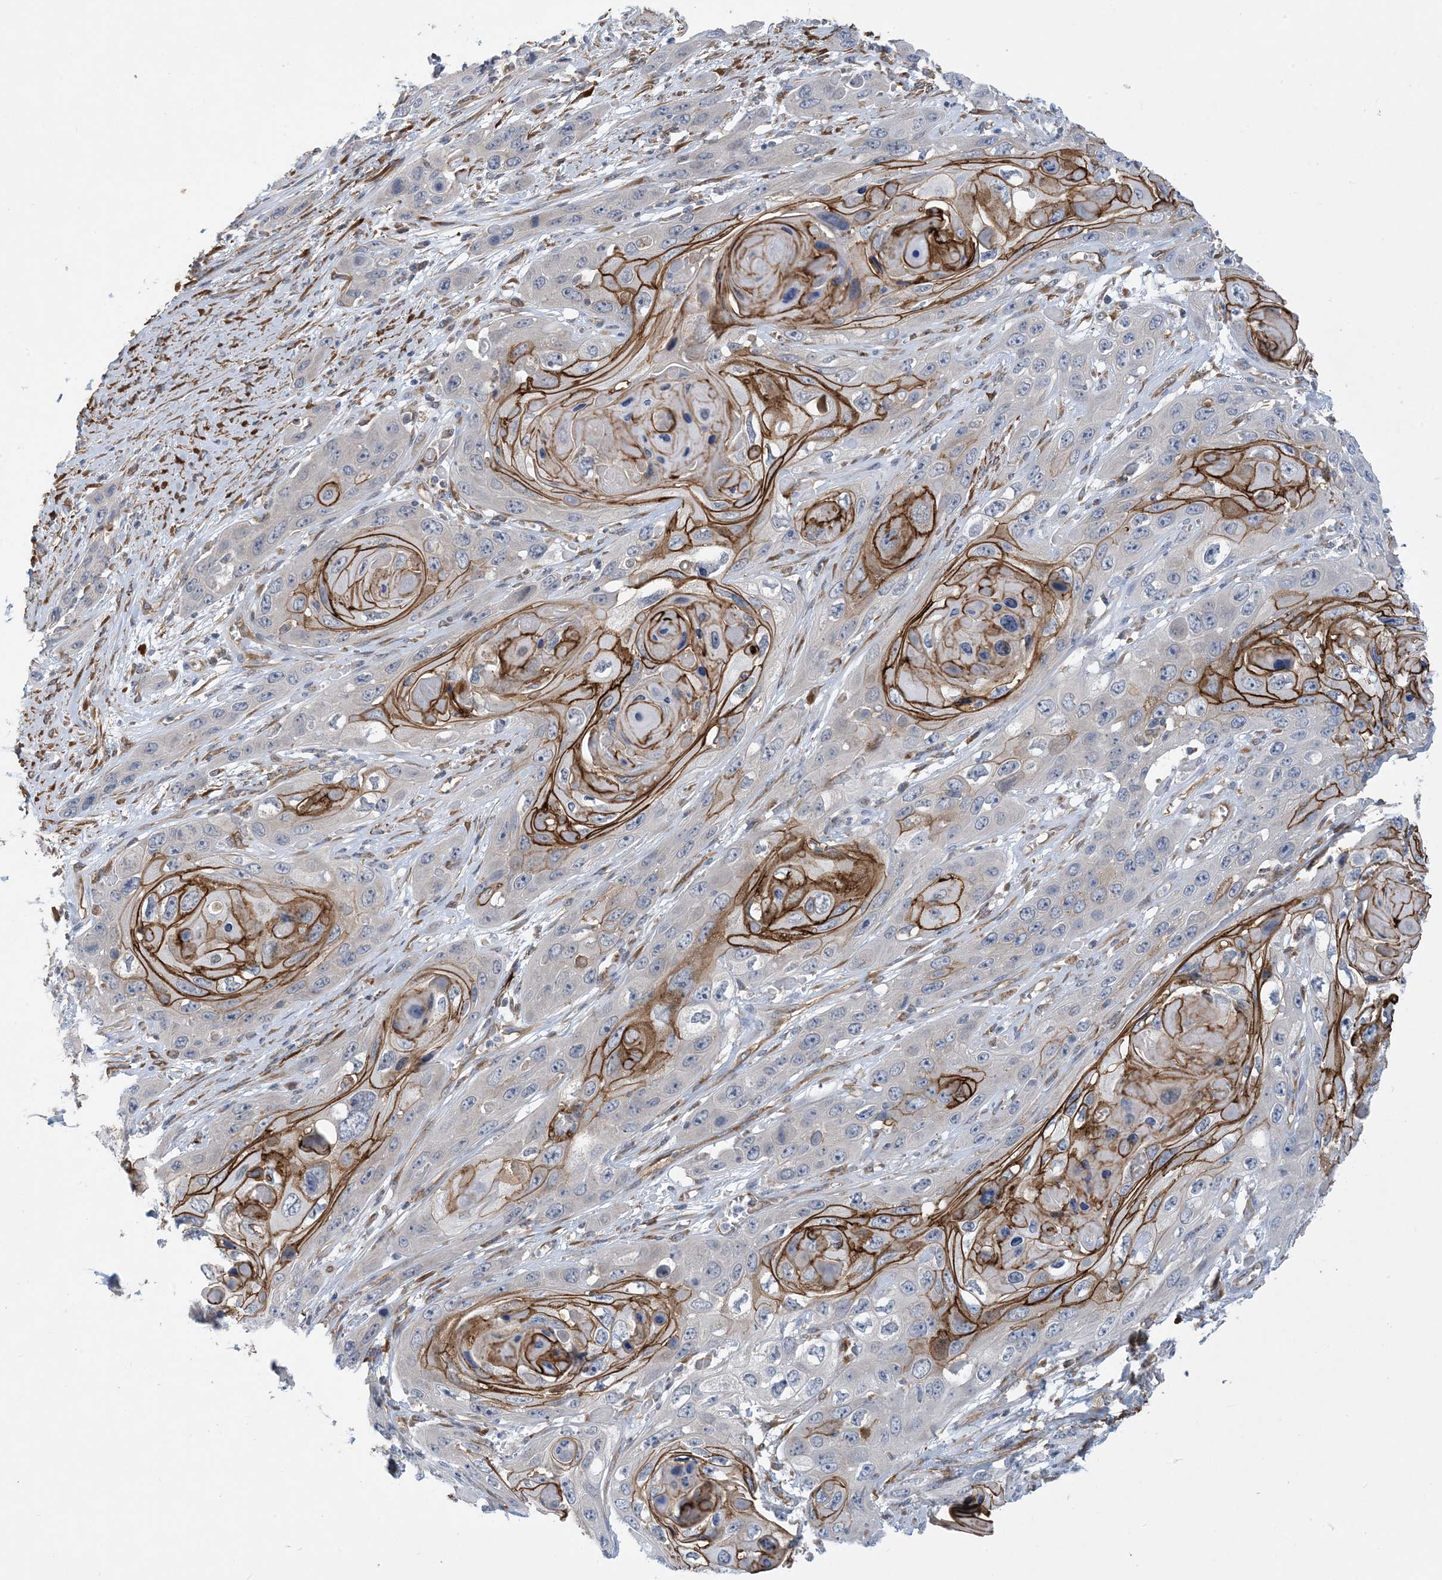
{"staining": {"intensity": "strong", "quantity": "25%-75%", "location": "cytoplasmic/membranous"}, "tissue": "skin cancer", "cell_type": "Tumor cells", "image_type": "cancer", "snomed": [{"axis": "morphology", "description": "Squamous cell carcinoma, NOS"}, {"axis": "topography", "description": "Skin"}], "caption": "This photomicrograph exhibits IHC staining of human skin cancer (squamous cell carcinoma), with high strong cytoplasmic/membranous staining in approximately 25%-75% of tumor cells.", "gene": "EIF2A", "patient": {"sex": "male", "age": 55}}